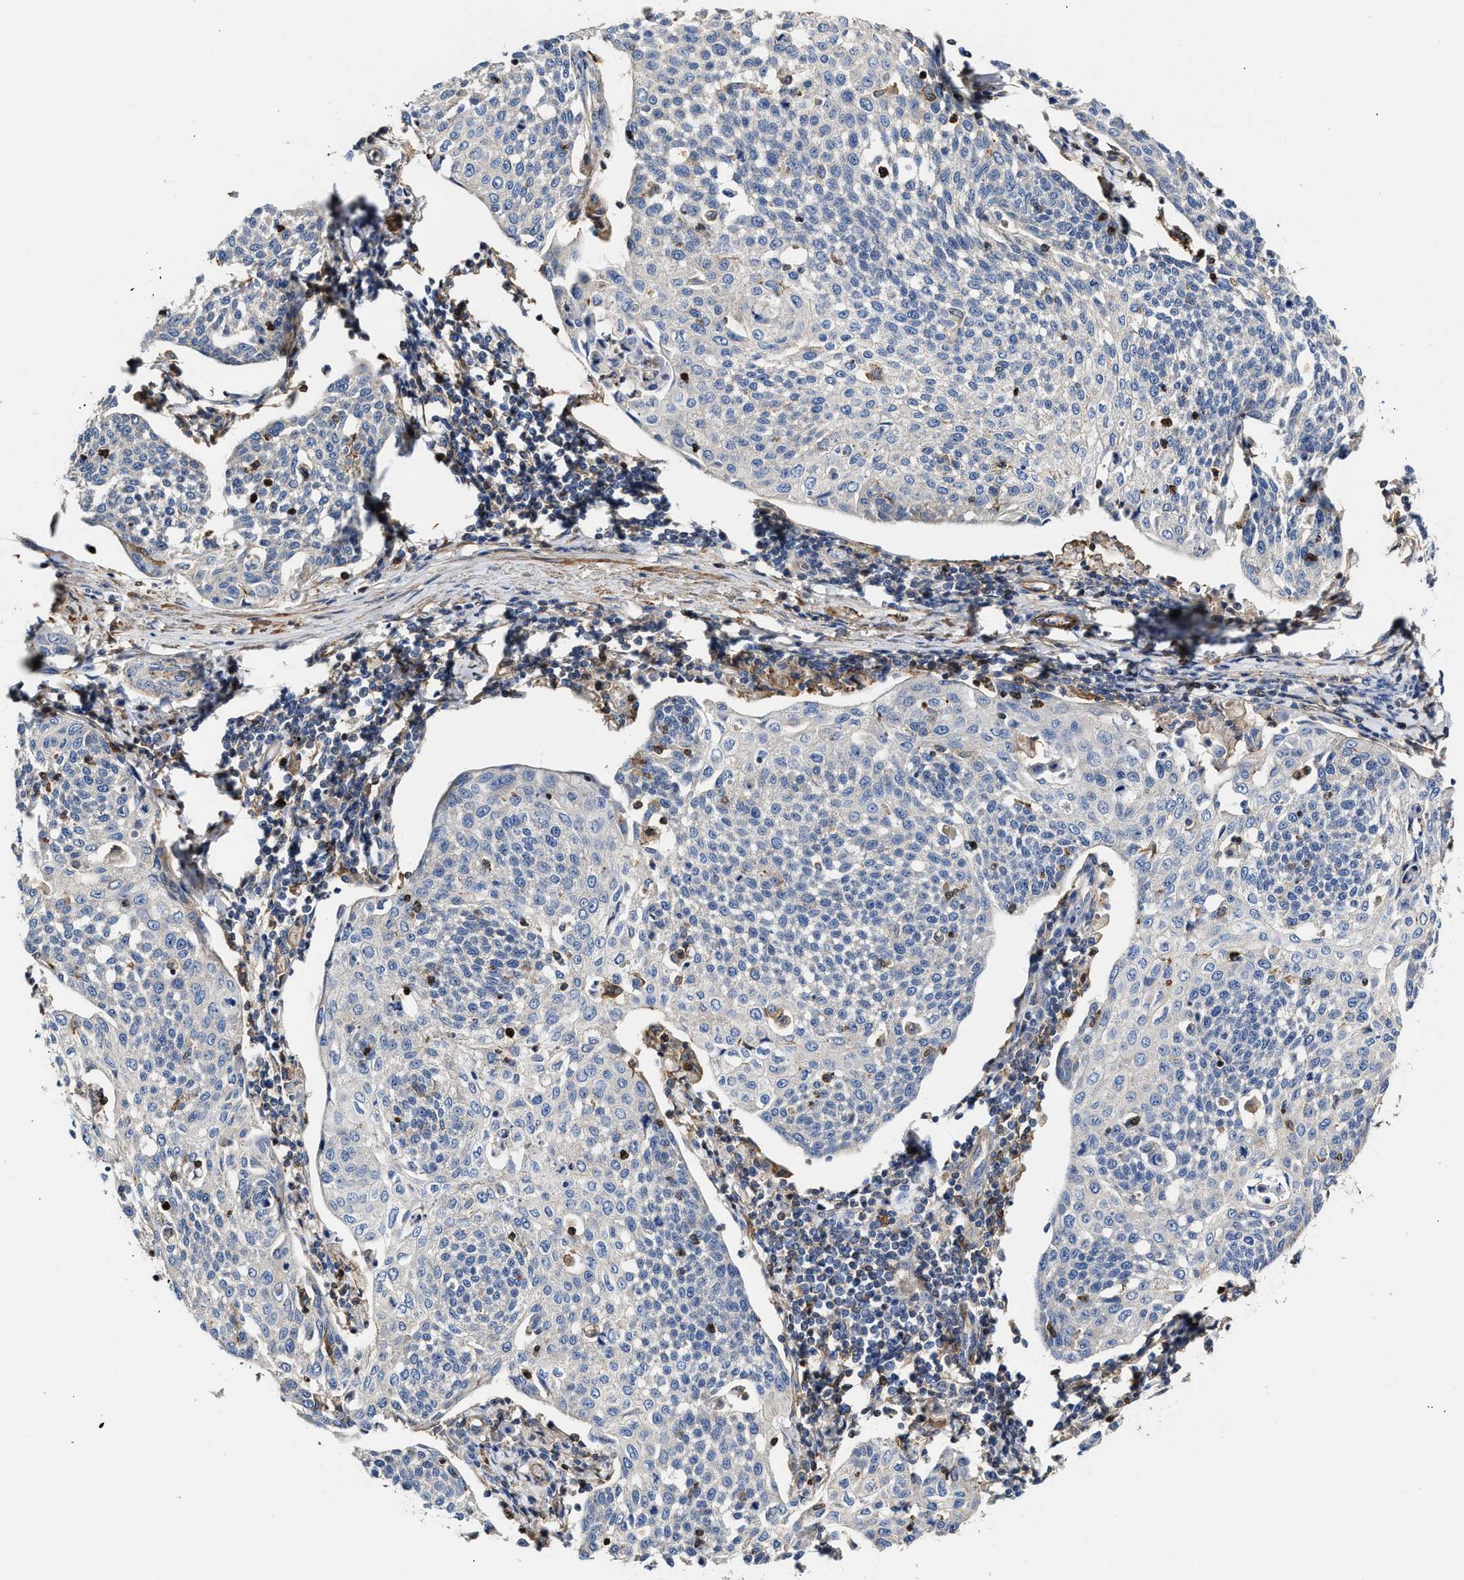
{"staining": {"intensity": "negative", "quantity": "none", "location": "none"}, "tissue": "cervical cancer", "cell_type": "Tumor cells", "image_type": "cancer", "snomed": [{"axis": "morphology", "description": "Squamous cell carcinoma, NOS"}, {"axis": "topography", "description": "Cervix"}], "caption": "Immunohistochemistry (IHC) micrograph of cervical squamous cell carcinoma stained for a protein (brown), which reveals no expression in tumor cells.", "gene": "HS3ST5", "patient": {"sex": "female", "age": 34}}